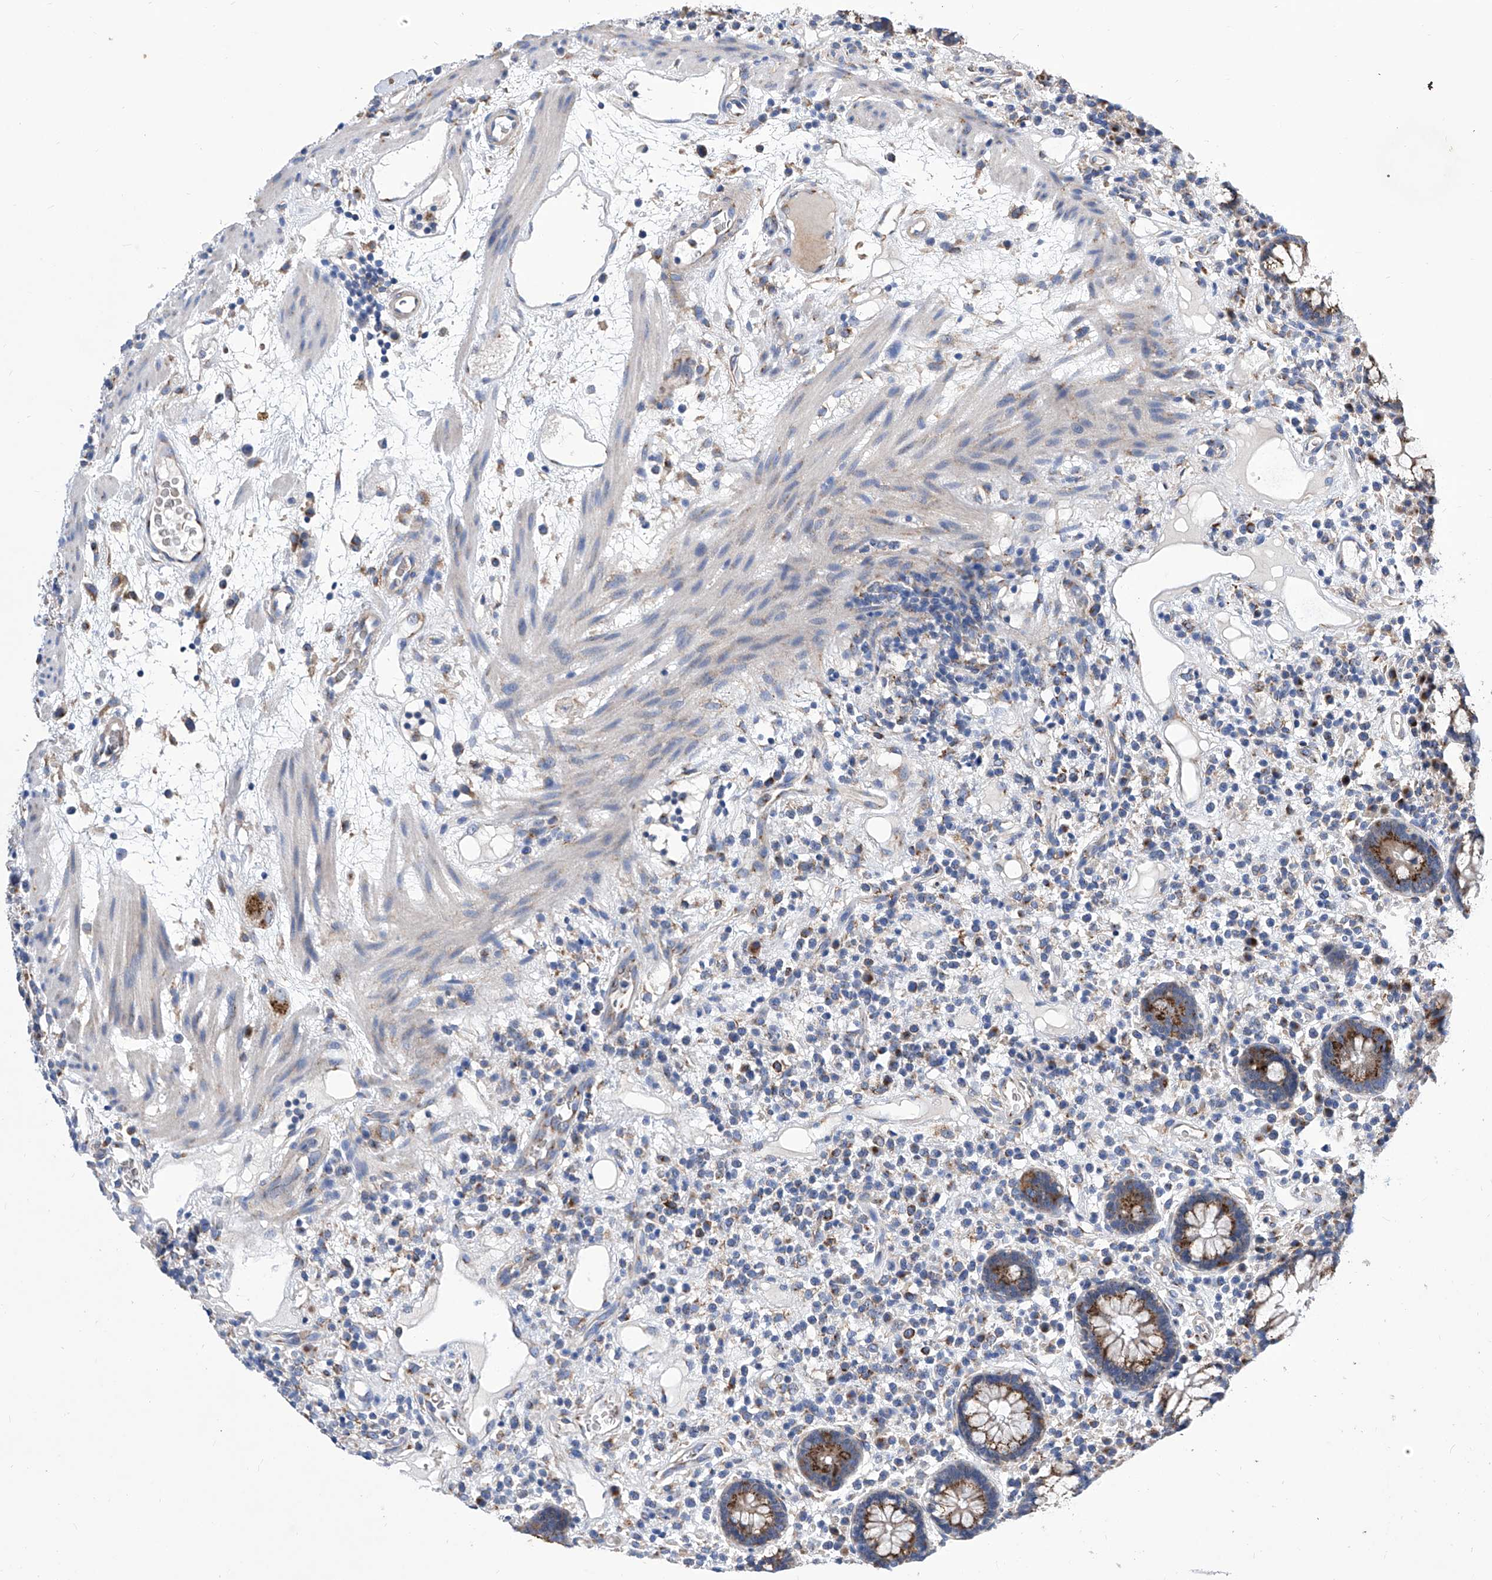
{"staining": {"intensity": "weak", "quantity": "25%-75%", "location": "cytoplasmic/membranous"}, "tissue": "colon", "cell_type": "Endothelial cells", "image_type": "normal", "snomed": [{"axis": "morphology", "description": "Normal tissue, NOS"}, {"axis": "topography", "description": "Colon"}], "caption": "This image demonstrates normal colon stained with IHC to label a protein in brown. The cytoplasmic/membranous of endothelial cells show weak positivity for the protein. Nuclei are counter-stained blue.", "gene": "TJAP1", "patient": {"sex": "female", "age": 79}}